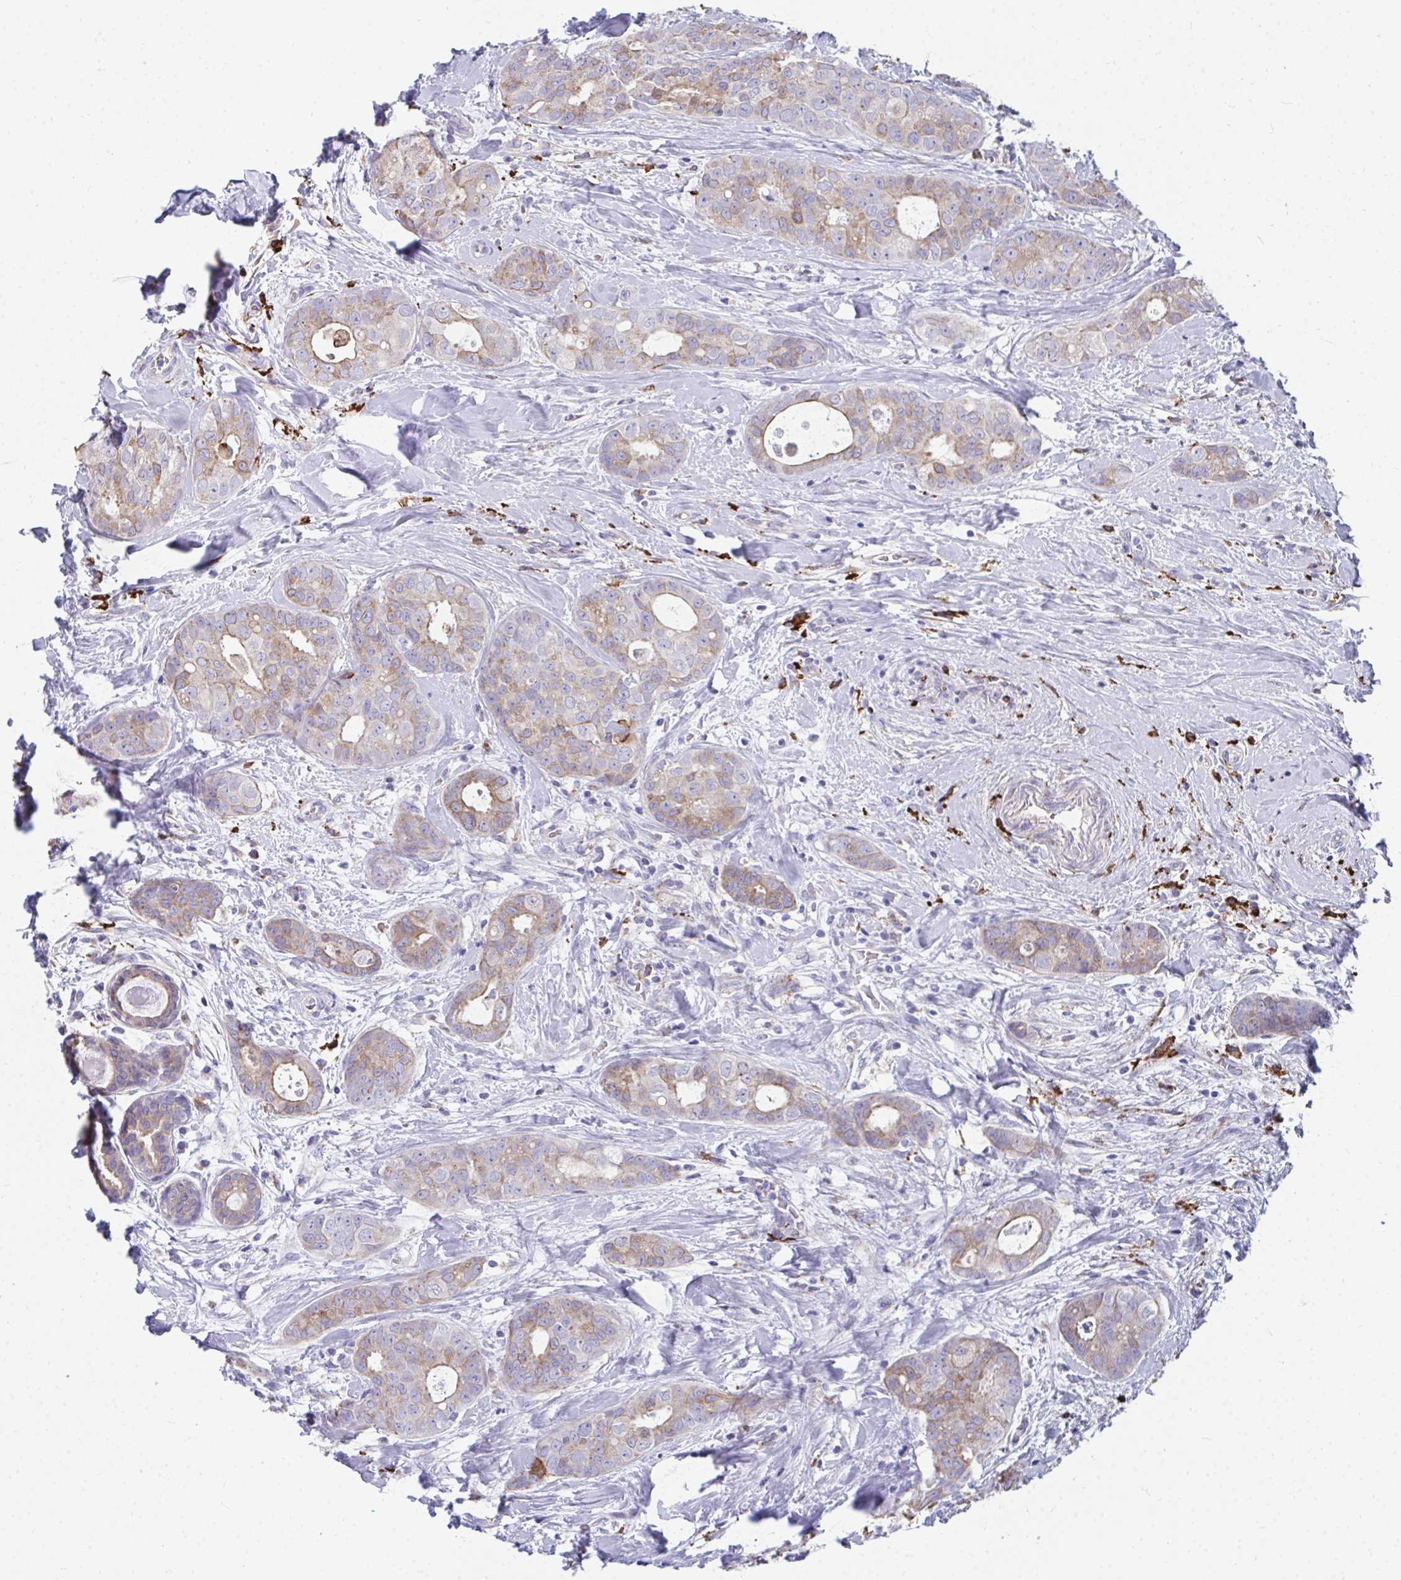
{"staining": {"intensity": "weak", "quantity": "25%-75%", "location": "cytoplasmic/membranous"}, "tissue": "breast cancer", "cell_type": "Tumor cells", "image_type": "cancer", "snomed": [{"axis": "morphology", "description": "Duct carcinoma"}, {"axis": "topography", "description": "Breast"}], "caption": "High-power microscopy captured an IHC photomicrograph of breast cancer, revealing weak cytoplasmic/membranous positivity in about 25%-75% of tumor cells.", "gene": "CD163", "patient": {"sex": "female", "age": 45}}